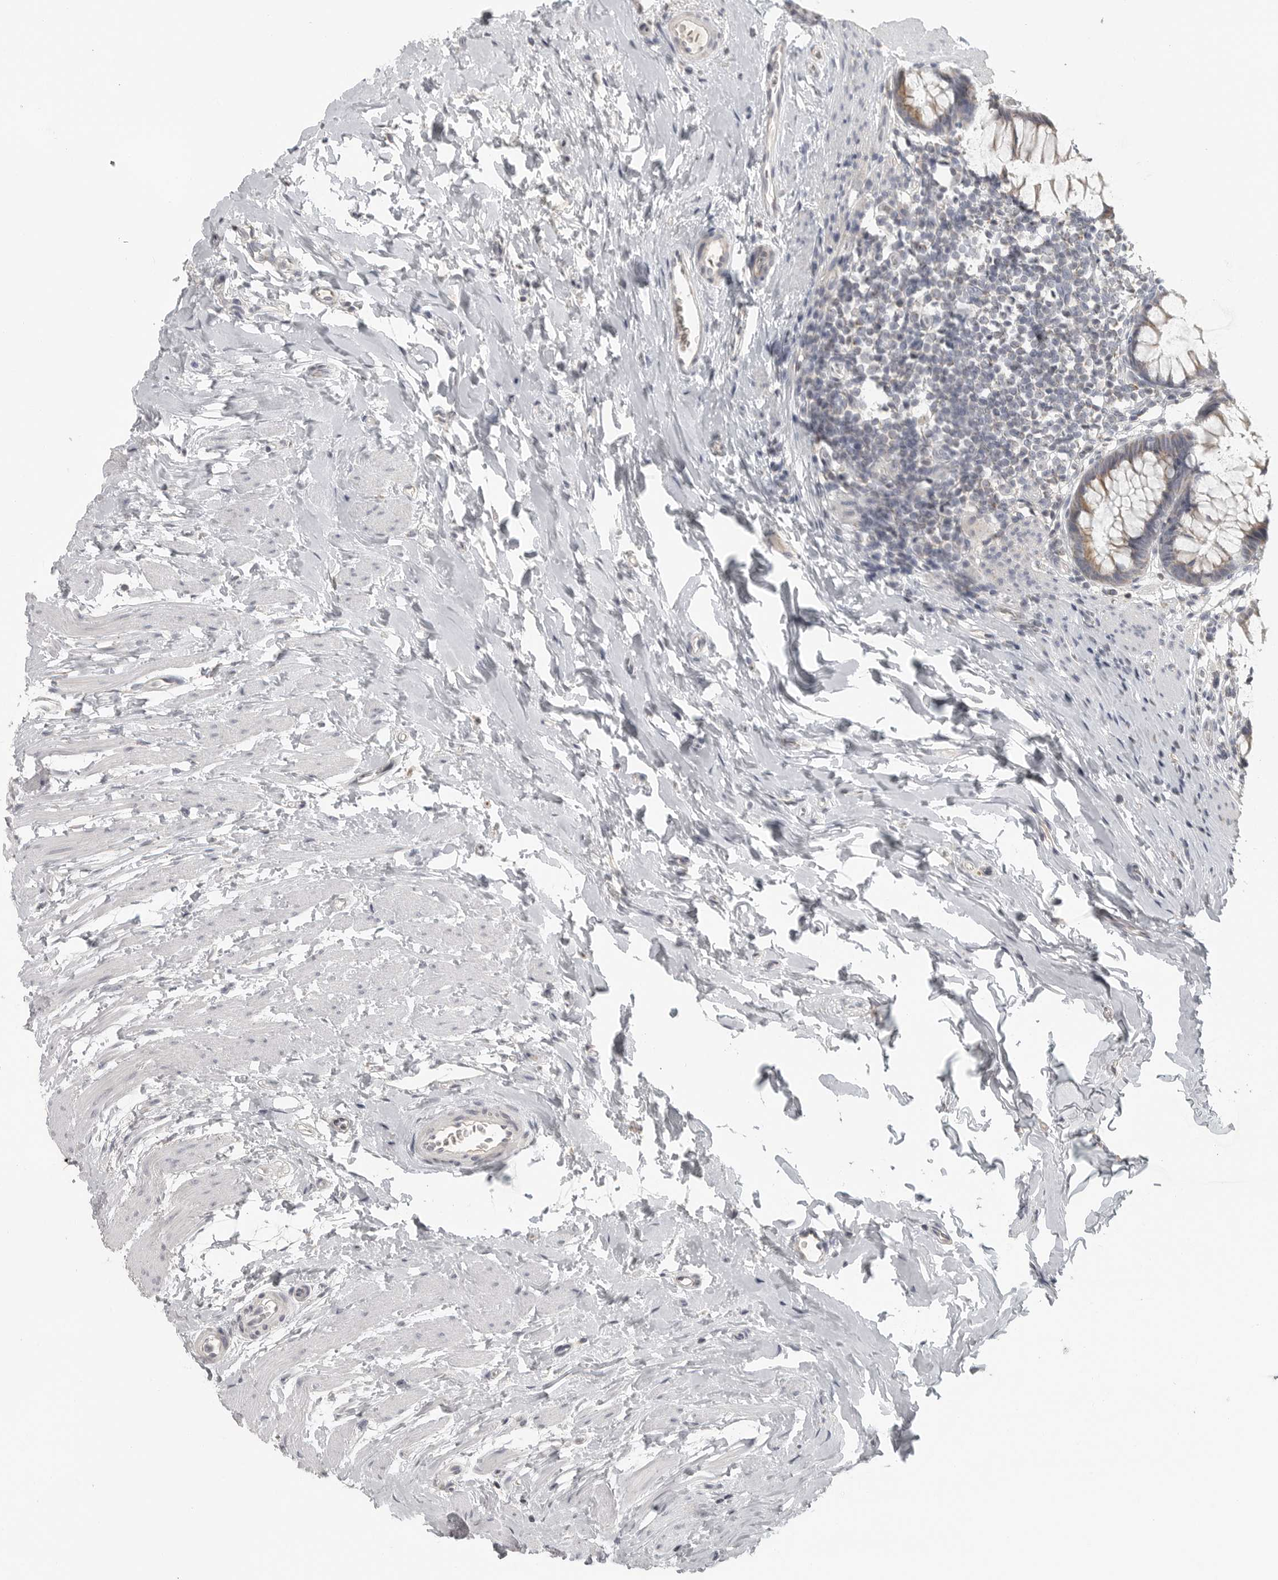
{"staining": {"intensity": "negative", "quantity": "none", "location": "none"}, "tissue": "colon", "cell_type": "Endothelial cells", "image_type": "normal", "snomed": [{"axis": "morphology", "description": "Normal tissue, NOS"}, {"axis": "topography", "description": "Colon"}], "caption": "The histopathology image reveals no staining of endothelial cells in benign colon.", "gene": "RXFP3", "patient": {"sex": "female", "age": 62}}